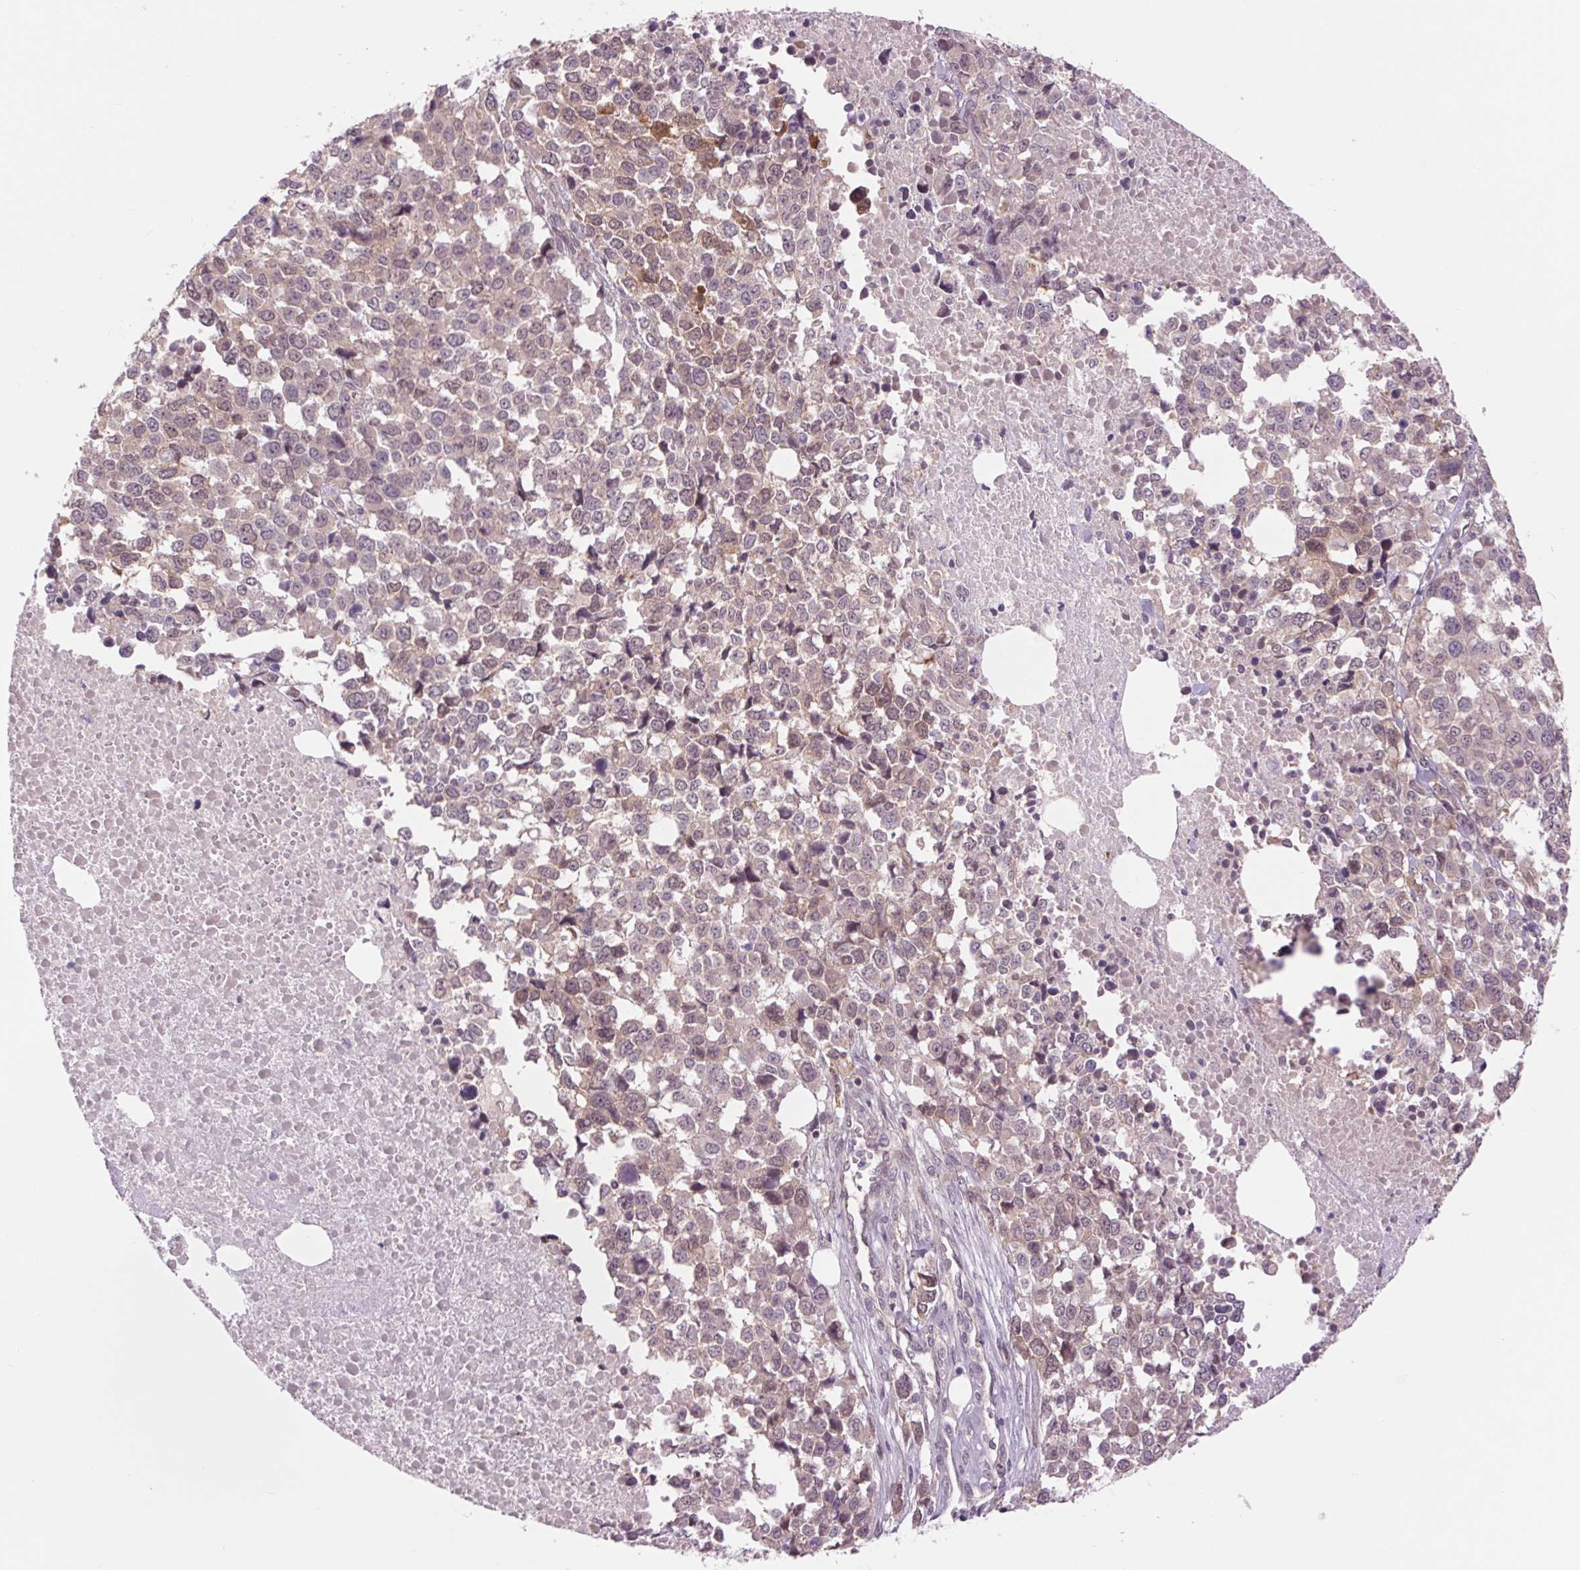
{"staining": {"intensity": "weak", "quantity": "<25%", "location": "cytoplasmic/membranous"}, "tissue": "melanoma", "cell_type": "Tumor cells", "image_type": "cancer", "snomed": [{"axis": "morphology", "description": "Malignant melanoma, Metastatic site"}, {"axis": "topography", "description": "Skin"}], "caption": "Immunohistochemistry (IHC) photomicrograph of human malignant melanoma (metastatic site) stained for a protein (brown), which exhibits no staining in tumor cells. (DAB IHC, high magnification).", "gene": "SH3RF2", "patient": {"sex": "male", "age": 84}}